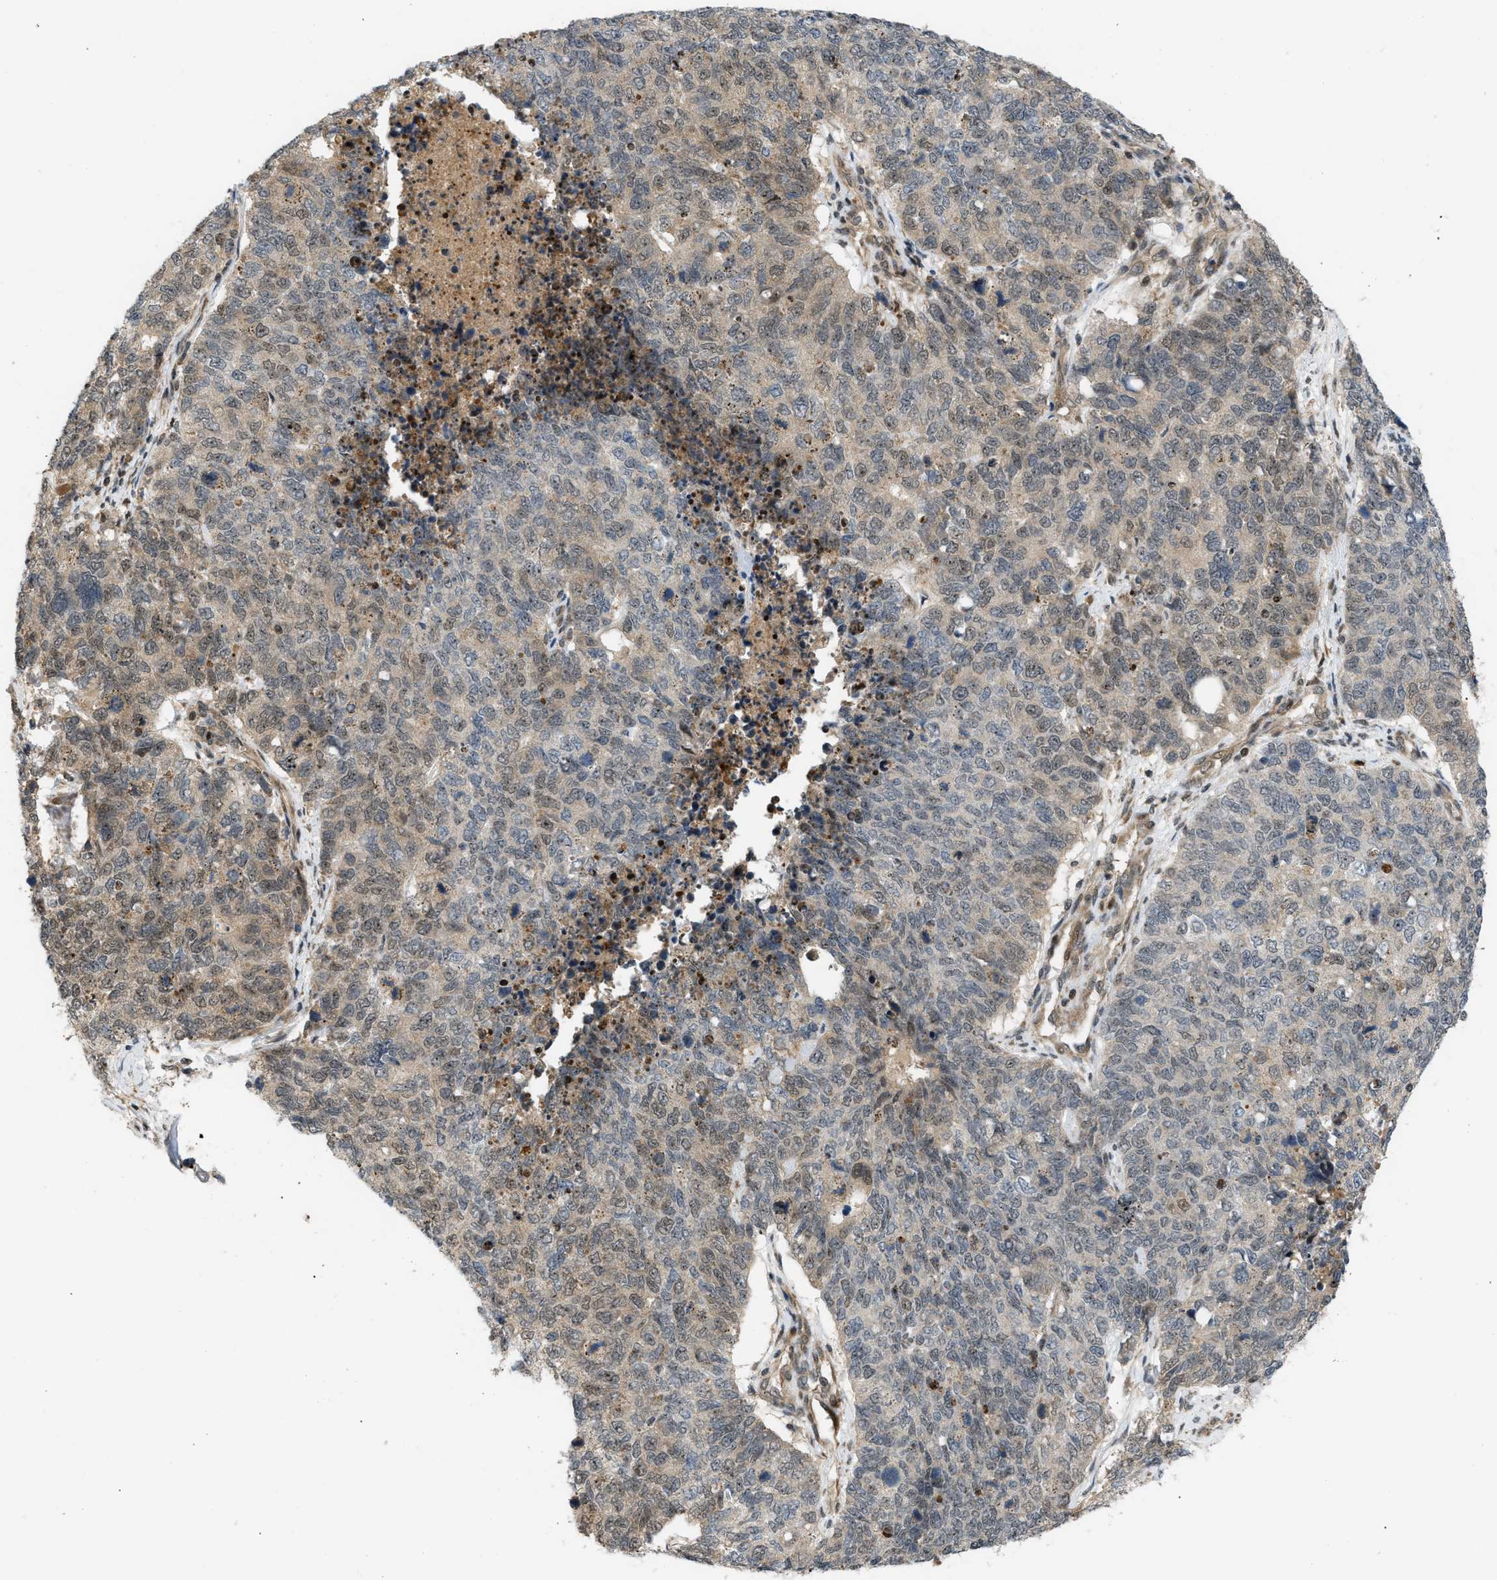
{"staining": {"intensity": "moderate", "quantity": "<25%", "location": "cytoplasmic/membranous"}, "tissue": "cervical cancer", "cell_type": "Tumor cells", "image_type": "cancer", "snomed": [{"axis": "morphology", "description": "Squamous cell carcinoma, NOS"}, {"axis": "topography", "description": "Cervix"}], "caption": "Protein staining shows moderate cytoplasmic/membranous staining in approximately <25% of tumor cells in cervical cancer. Ihc stains the protein of interest in brown and the nuclei are stained blue.", "gene": "BAG1", "patient": {"sex": "female", "age": 63}}